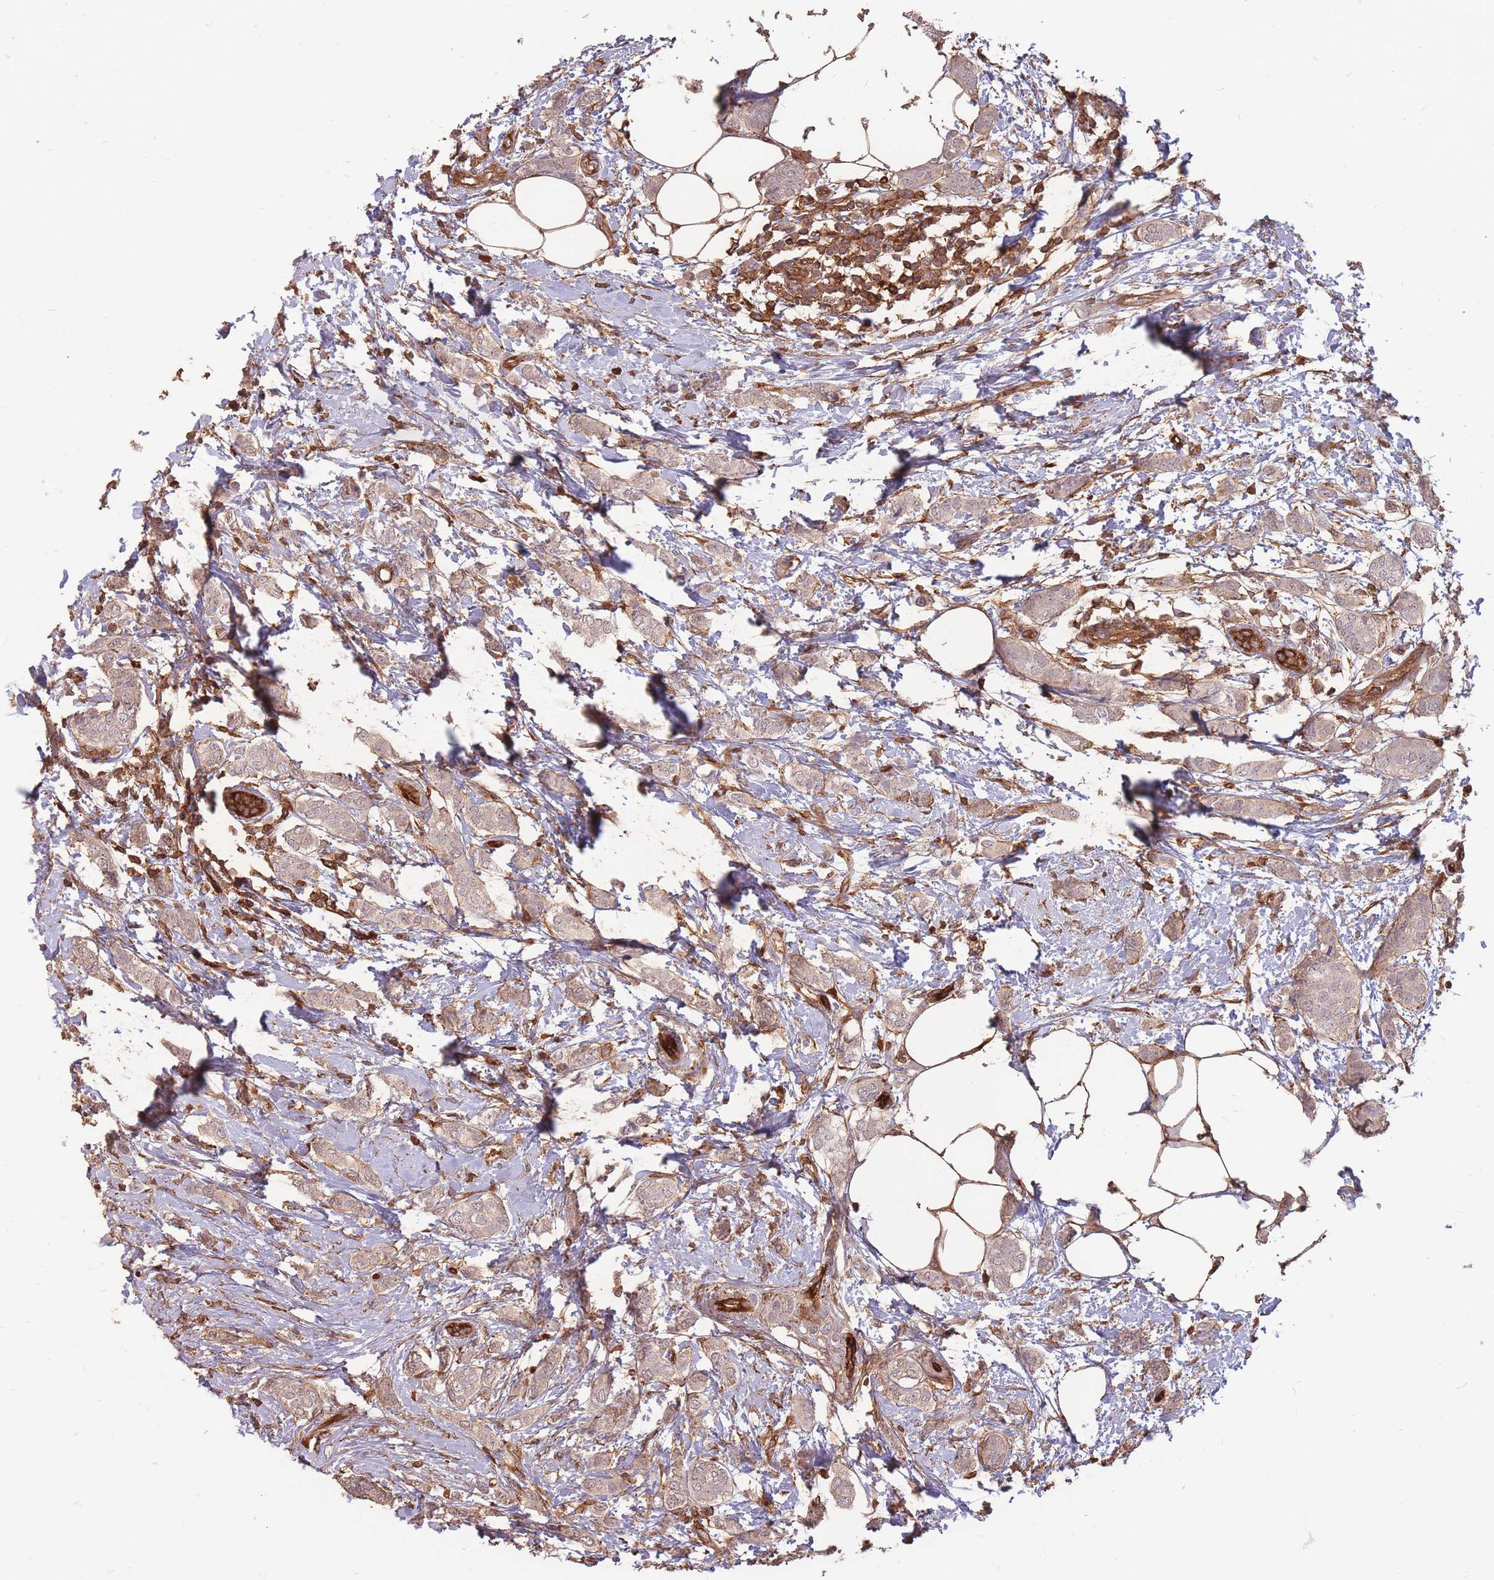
{"staining": {"intensity": "moderate", "quantity": ">75%", "location": "cytoplasmic/membranous"}, "tissue": "breast cancer", "cell_type": "Tumor cells", "image_type": "cancer", "snomed": [{"axis": "morphology", "description": "Duct carcinoma"}, {"axis": "topography", "description": "Breast"}], "caption": "A micrograph showing moderate cytoplasmic/membranous positivity in about >75% of tumor cells in breast cancer, as visualized by brown immunohistochemical staining.", "gene": "PLS3", "patient": {"sex": "female", "age": 72}}